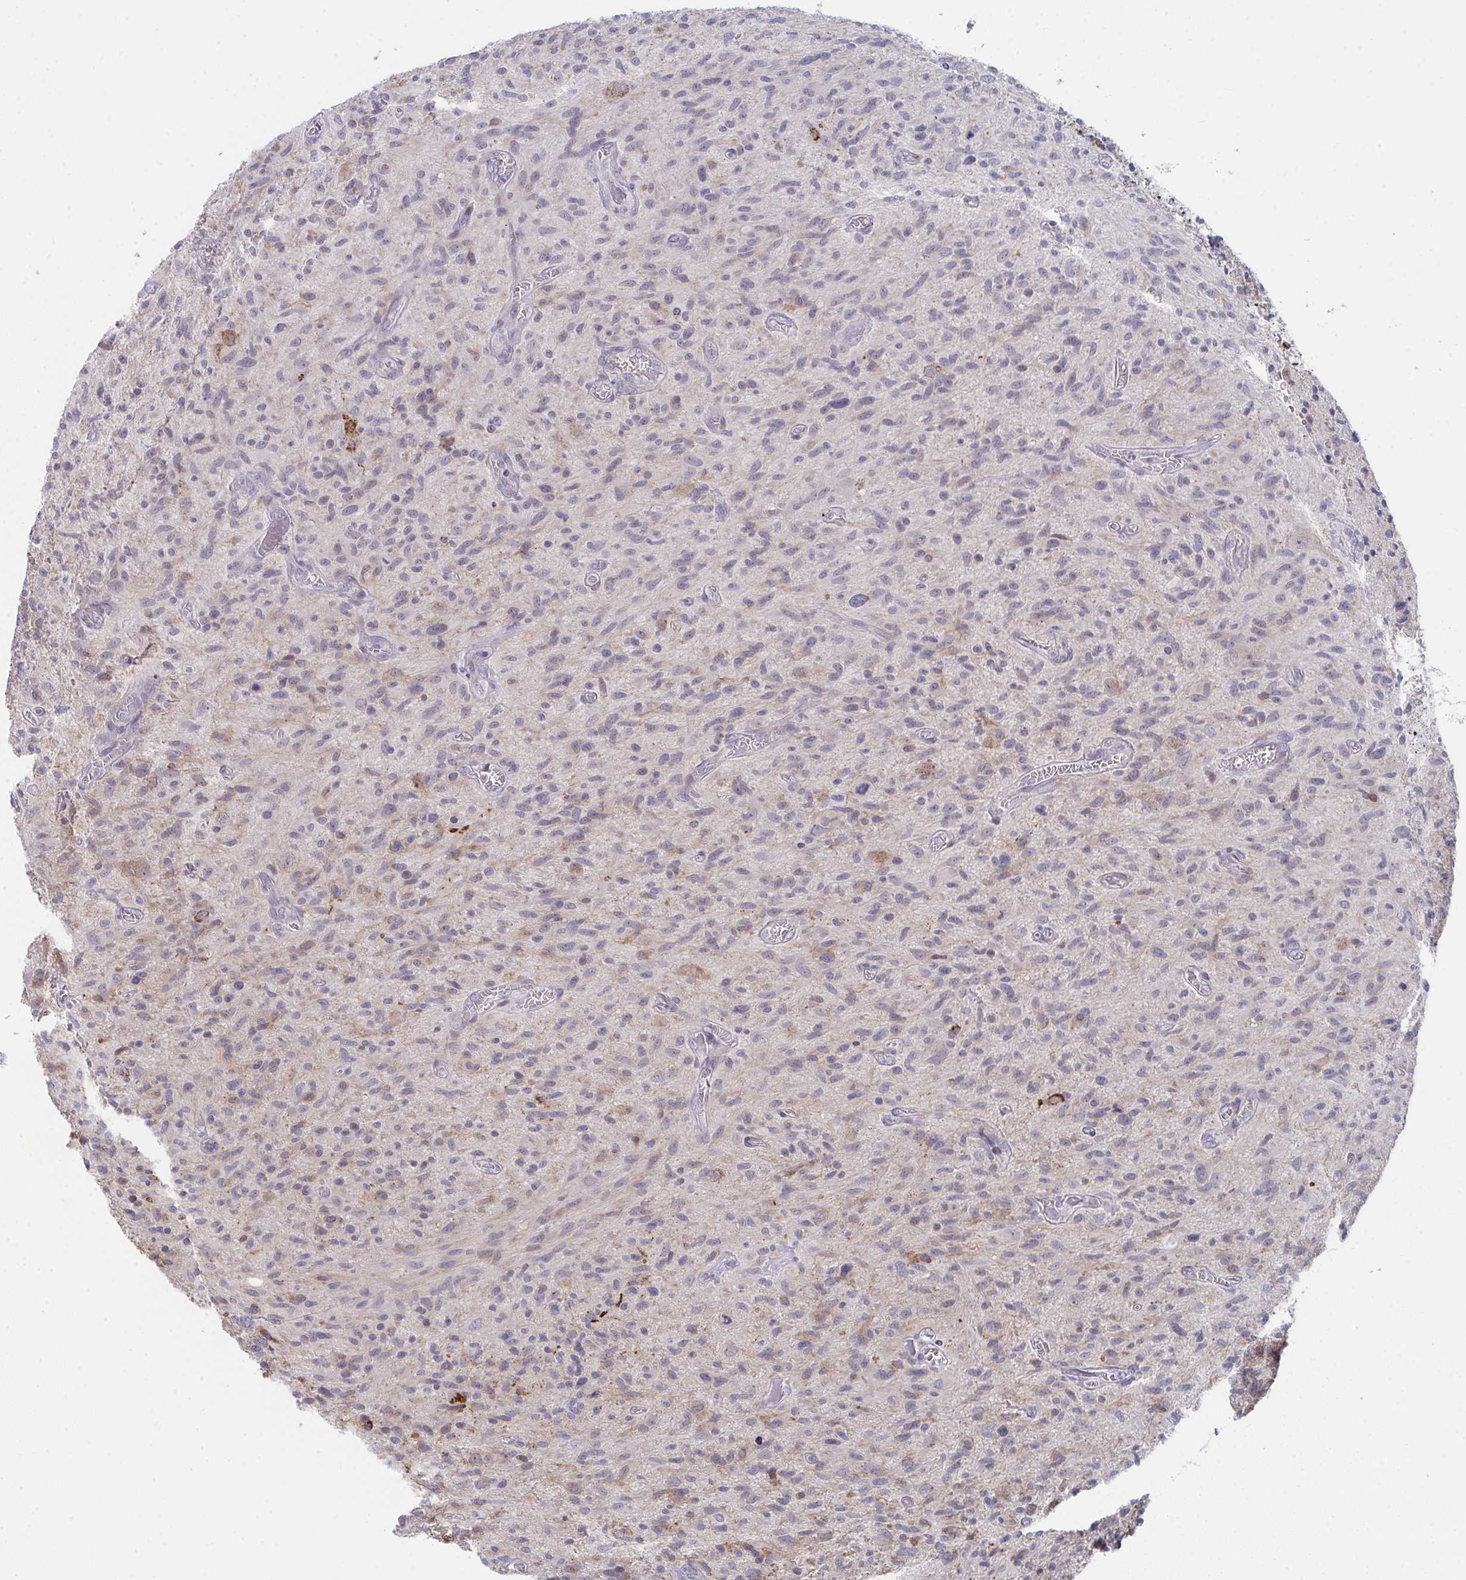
{"staining": {"intensity": "weak", "quantity": "<25%", "location": "cytoplasmic/membranous"}, "tissue": "glioma", "cell_type": "Tumor cells", "image_type": "cancer", "snomed": [{"axis": "morphology", "description": "Glioma, malignant, High grade"}, {"axis": "topography", "description": "Brain"}], "caption": "Human malignant glioma (high-grade) stained for a protein using immunohistochemistry (IHC) exhibits no expression in tumor cells.", "gene": "VWDE", "patient": {"sex": "male", "age": 75}}